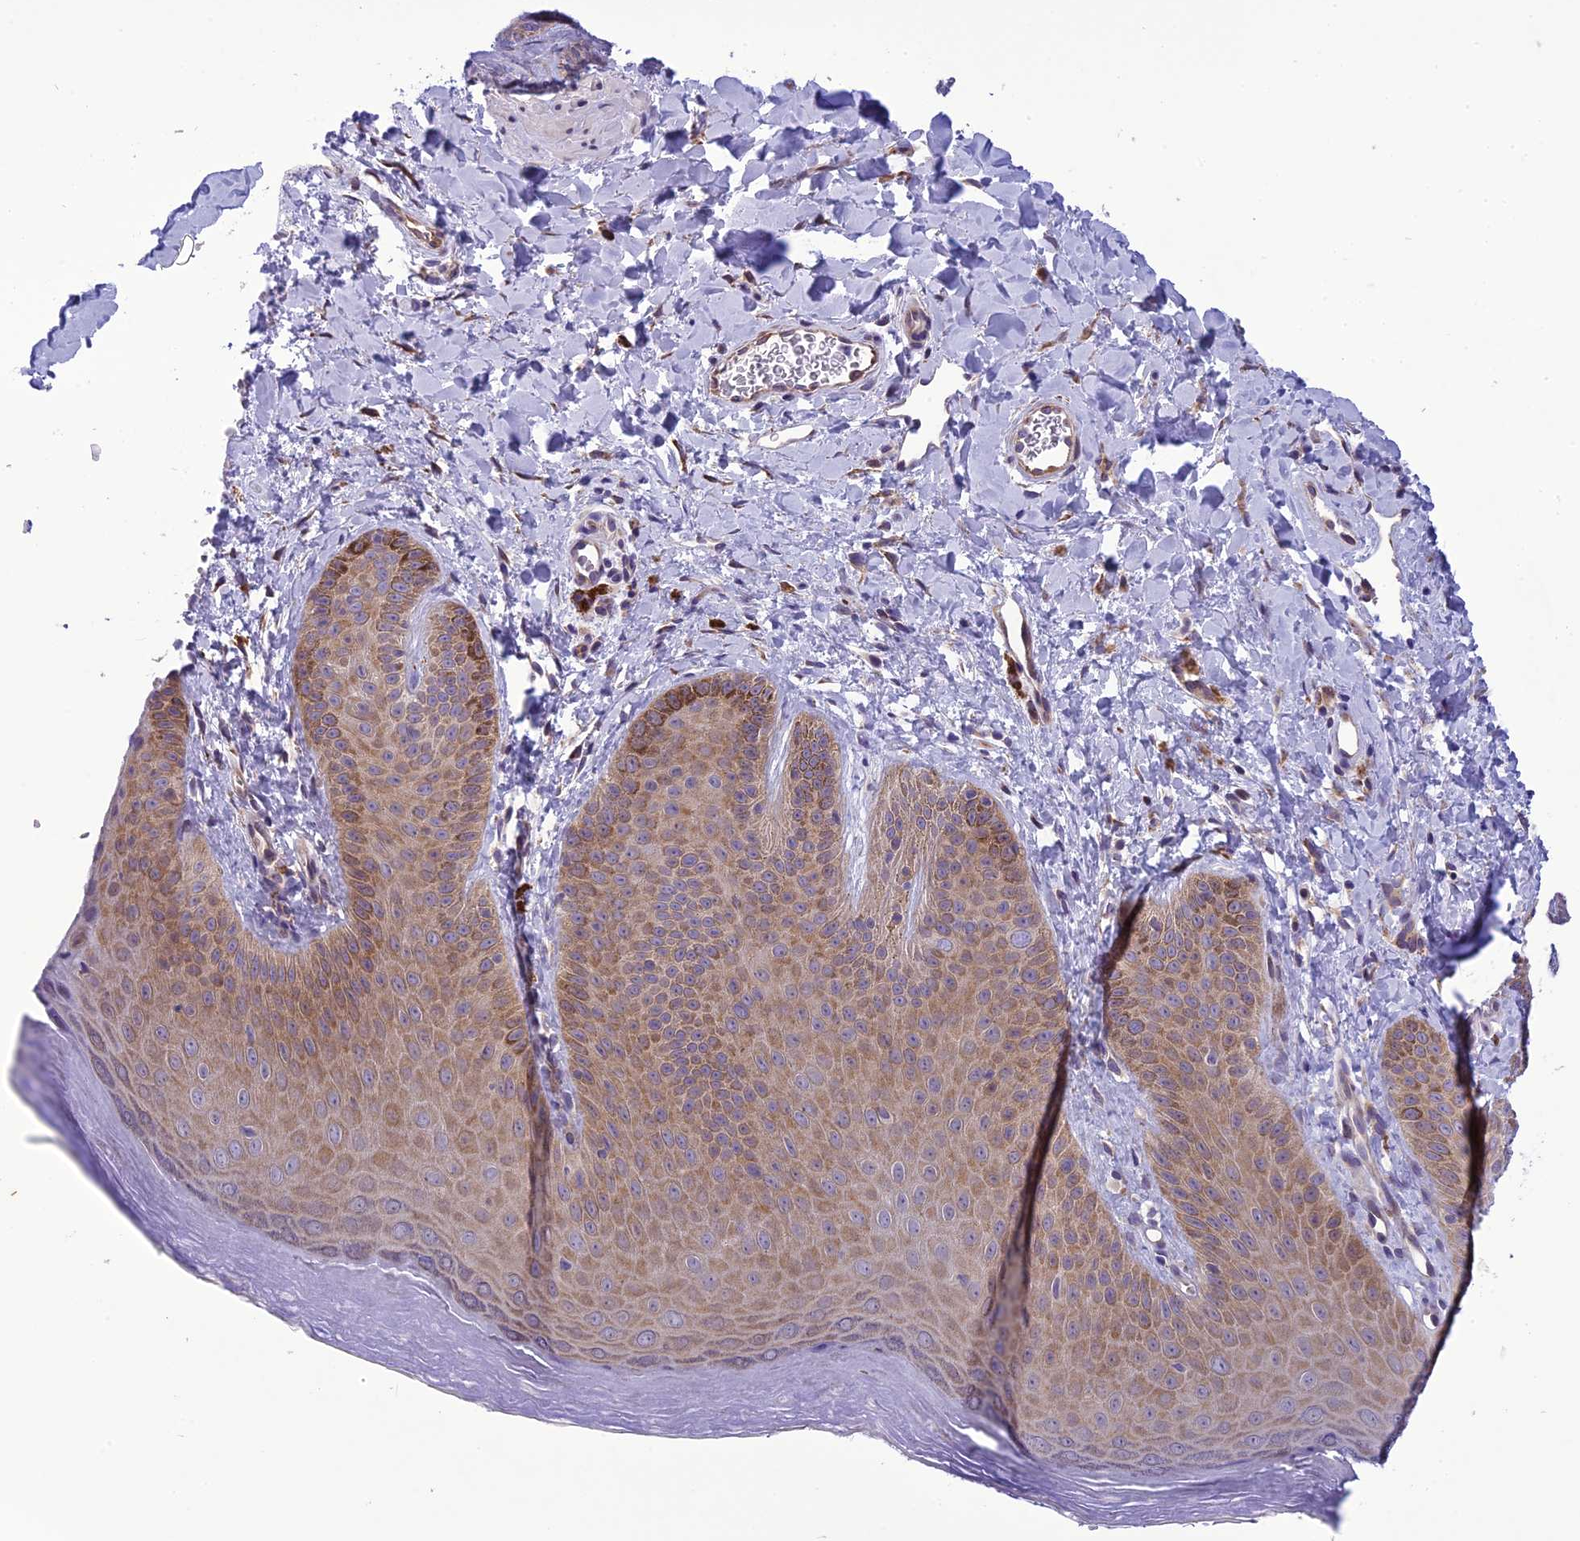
{"staining": {"intensity": "moderate", "quantity": "25%-75%", "location": "cytoplasmic/membranous"}, "tissue": "skin", "cell_type": "Epidermal cells", "image_type": "normal", "snomed": [{"axis": "morphology", "description": "Normal tissue, NOS"}, {"axis": "morphology", "description": "Neoplasm, malignant, NOS"}, {"axis": "topography", "description": "Anal"}], "caption": "A medium amount of moderate cytoplasmic/membranous positivity is appreciated in approximately 25%-75% of epidermal cells in unremarkable skin.", "gene": "PSMF1", "patient": {"sex": "male", "age": 47}}